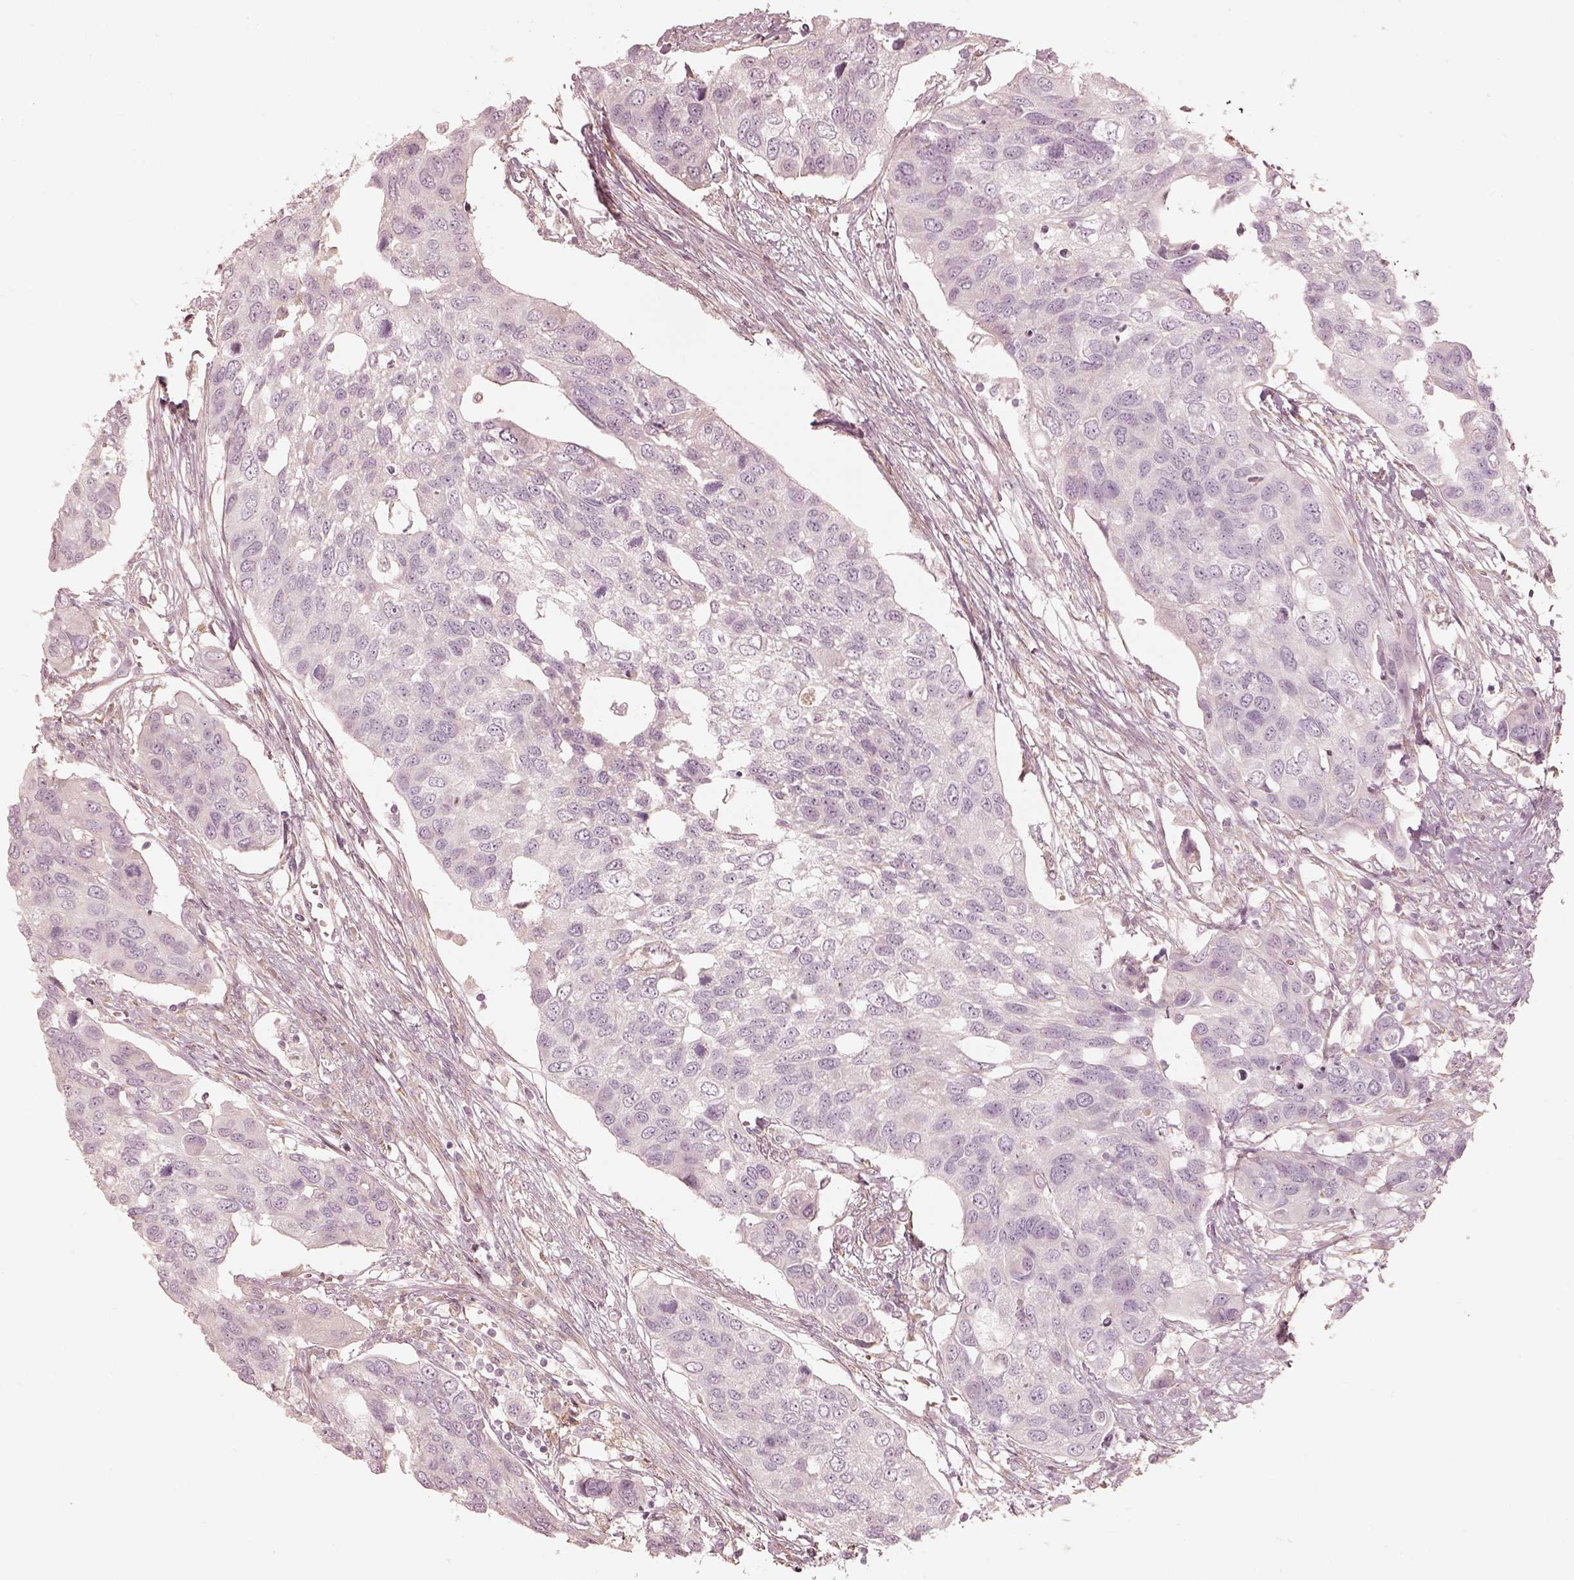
{"staining": {"intensity": "negative", "quantity": "none", "location": "none"}, "tissue": "urothelial cancer", "cell_type": "Tumor cells", "image_type": "cancer", "snomed": [{"axis": "morphology", "description": "Urothelial carcinoma, High grade"}, {"axis": "topography", "description": "Urinary bladder"}], "caption": "Tumor cells show no significant positivity in urothelial carcinoma (high-grade).", "gene": "KCNJ9", "patient": {"sex": "male", "age": 60}}